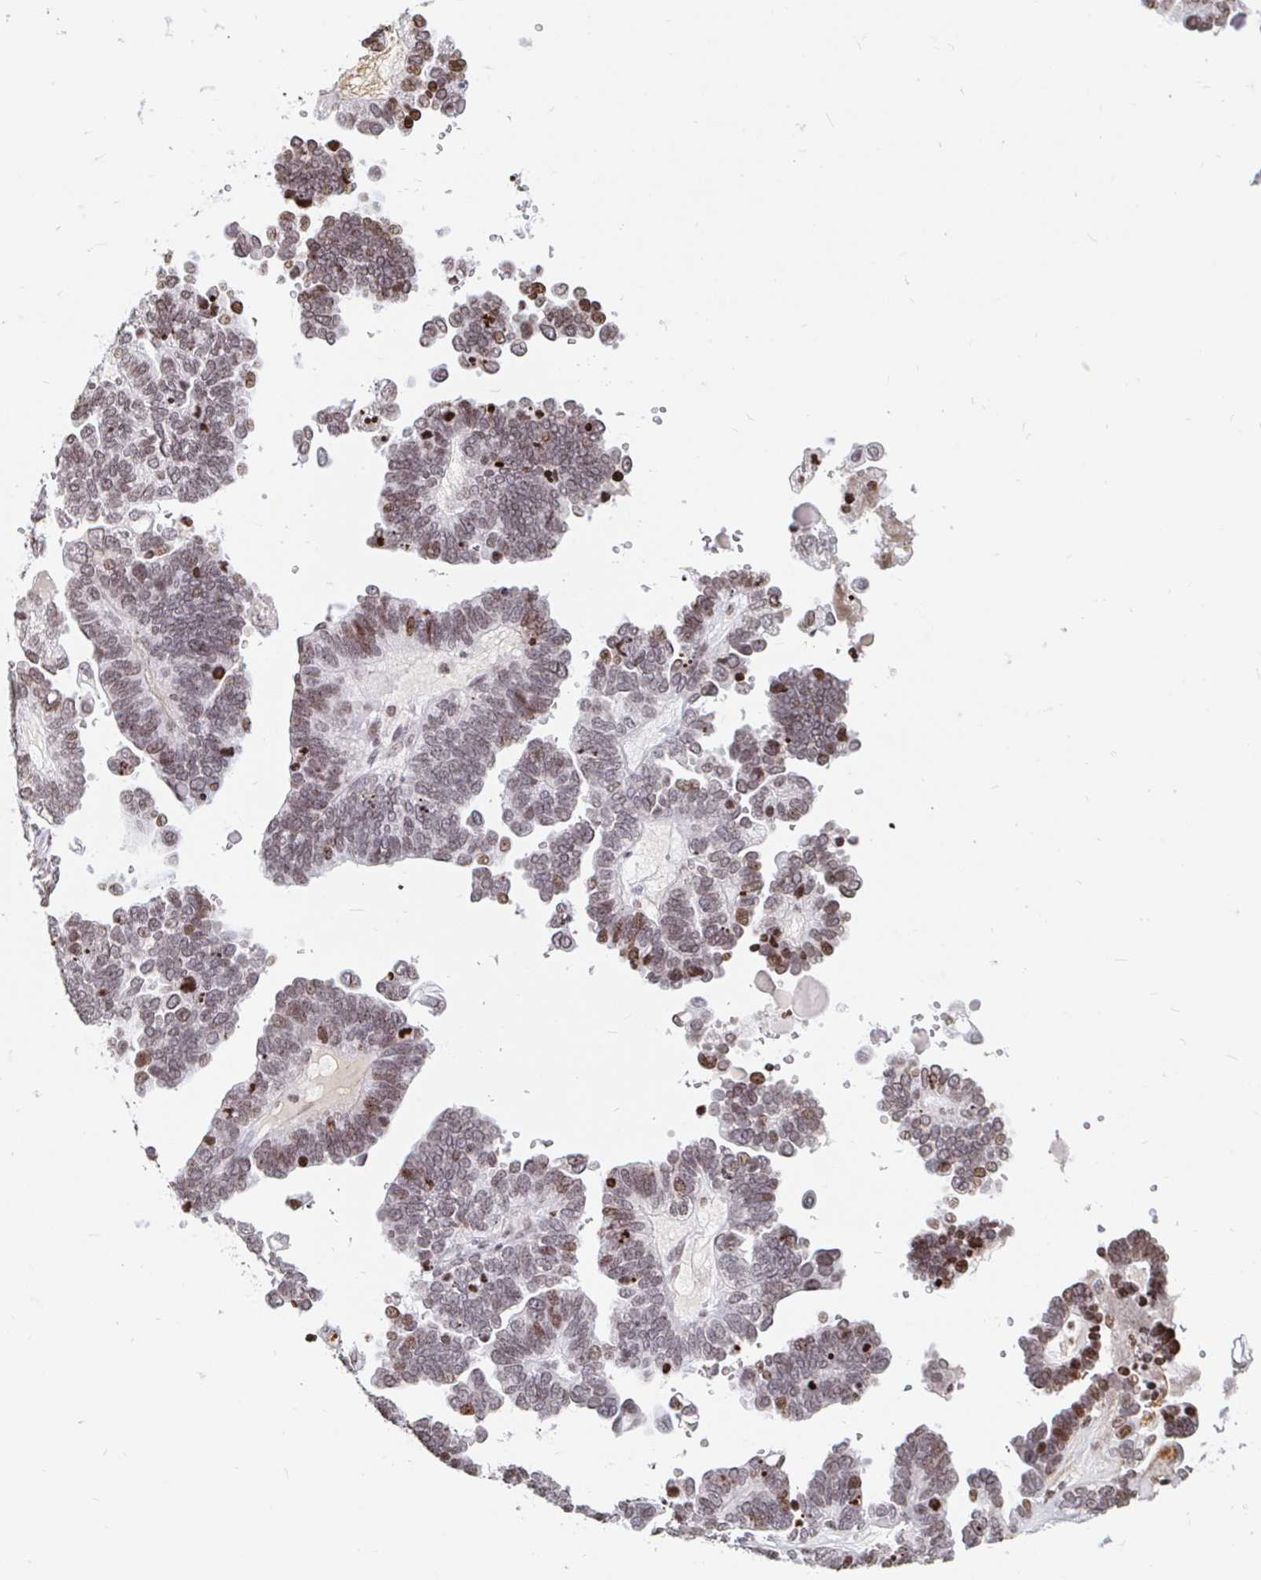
{"staining": {"intensity": "weak", "quantity": ">75%", "location": "nuclear"}, "tissue": "ovarian cancer", "cell_type": "Tumor cells", "image_type": "cancer", "snomed": [{"axis": "morphology", "description": "Cystadenocarcinoma, serous, NOS"}, {"axis": "topography", "description": "Ovary"}], "caption": "Ovarian cancer tissue displays weak nuclear expression in about >75% of tumor cells, visualized by immunohistochemistry. The staining was performed using DAB to visualize the protein expression in brown, while the nuclei were stained in blue with hematoxylin (Magnification: 20x).", "gene": "HOXC10", "patient": {"sex": "female", "age": 51}}